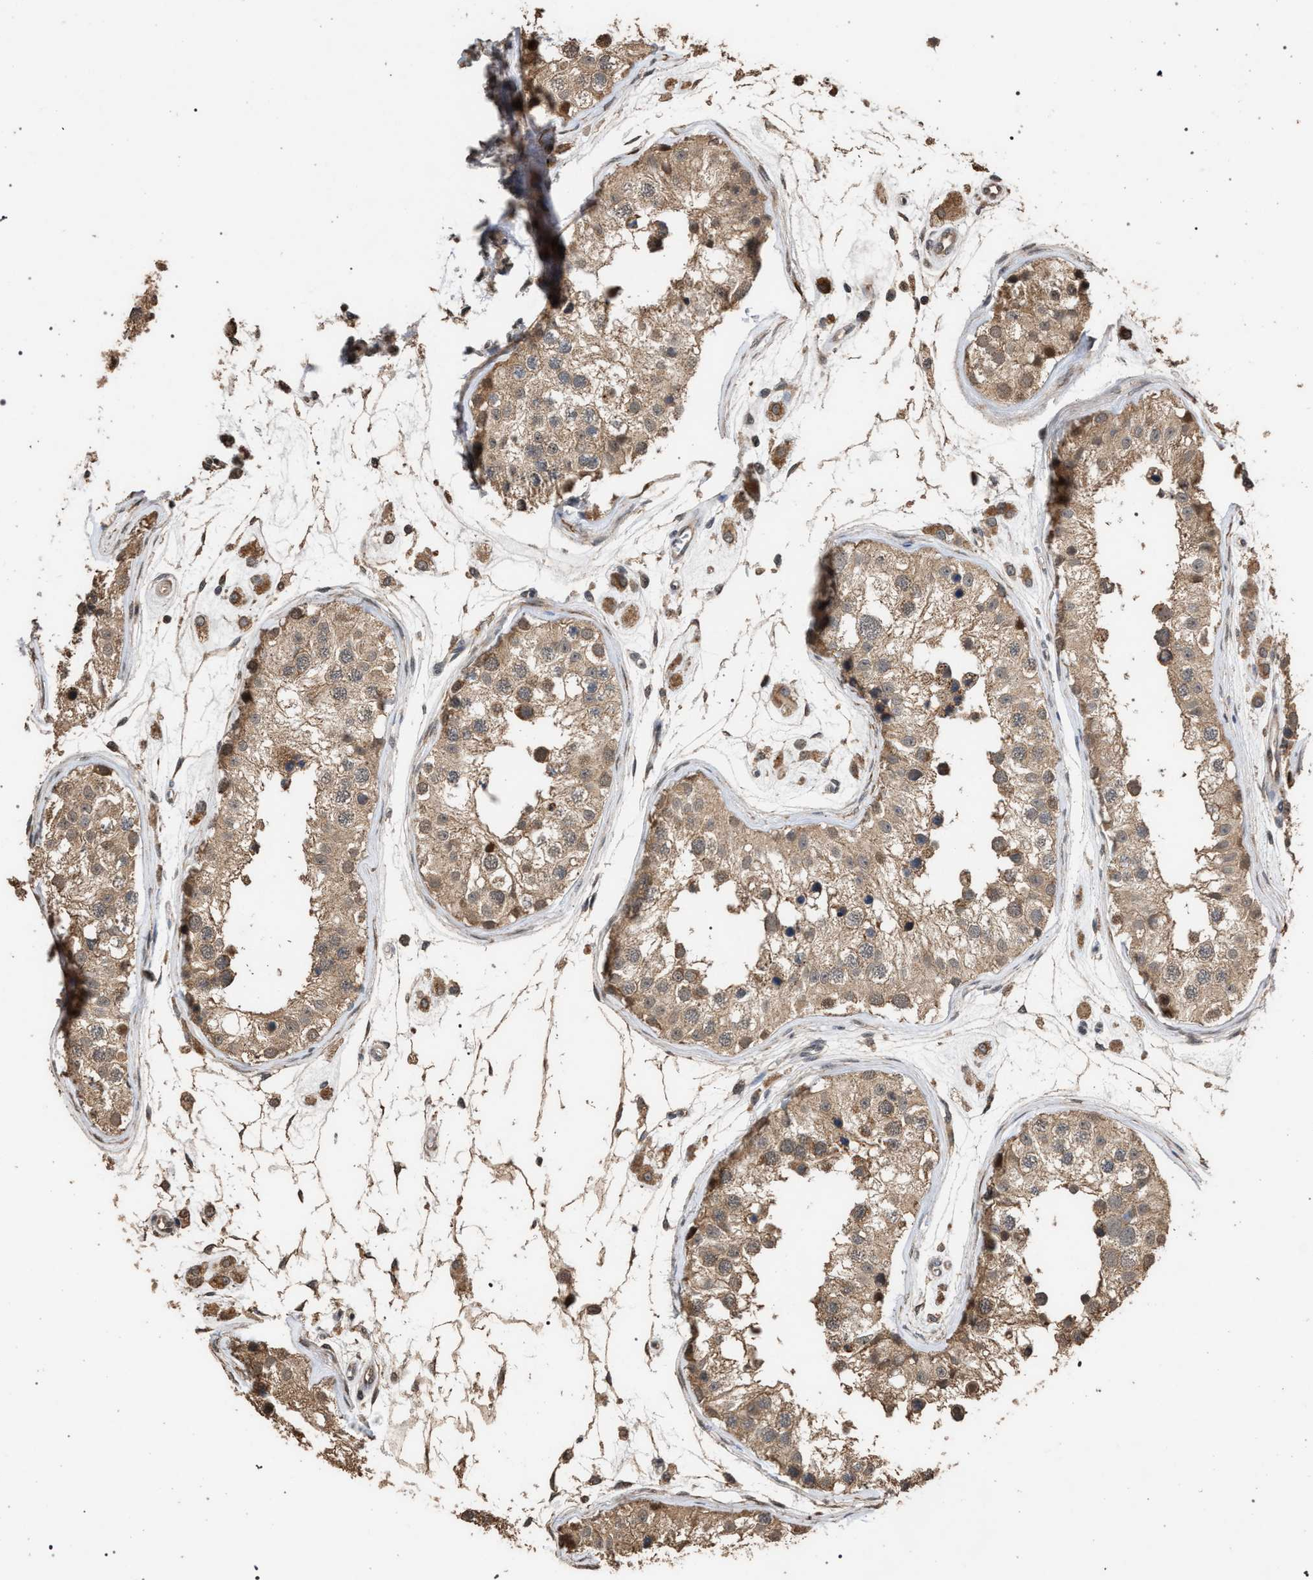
{"staining": {"intensity": "moderate", "quantity": ">75%", "location": "cytoplasmic/membranous"}, "tissue": "testis", "cell_type": "Cells in seminiferous ducts", "image_type": "normal", "snomed": [{"axis": "morphology", "description": "Normal tissue, NOS"}, {"axis": "morphology", "description": "Adenocarcinoma, metastatic, NOS"}, {"axis": "topography", "description": "Testis"}], "caption": "IHC of normal testis reveals medium levels of moderate cytoplasmic/membranous expression in about >75% of cells in seminiferous ducts. The staining was performed using DAB (3,3'-diaminobenzidine), with brown indicating positive protein expression. Nuclei are stained blue with hematoxylin.", "gene": "NAA35", "patient": {"sex": "male", "age": 26}}